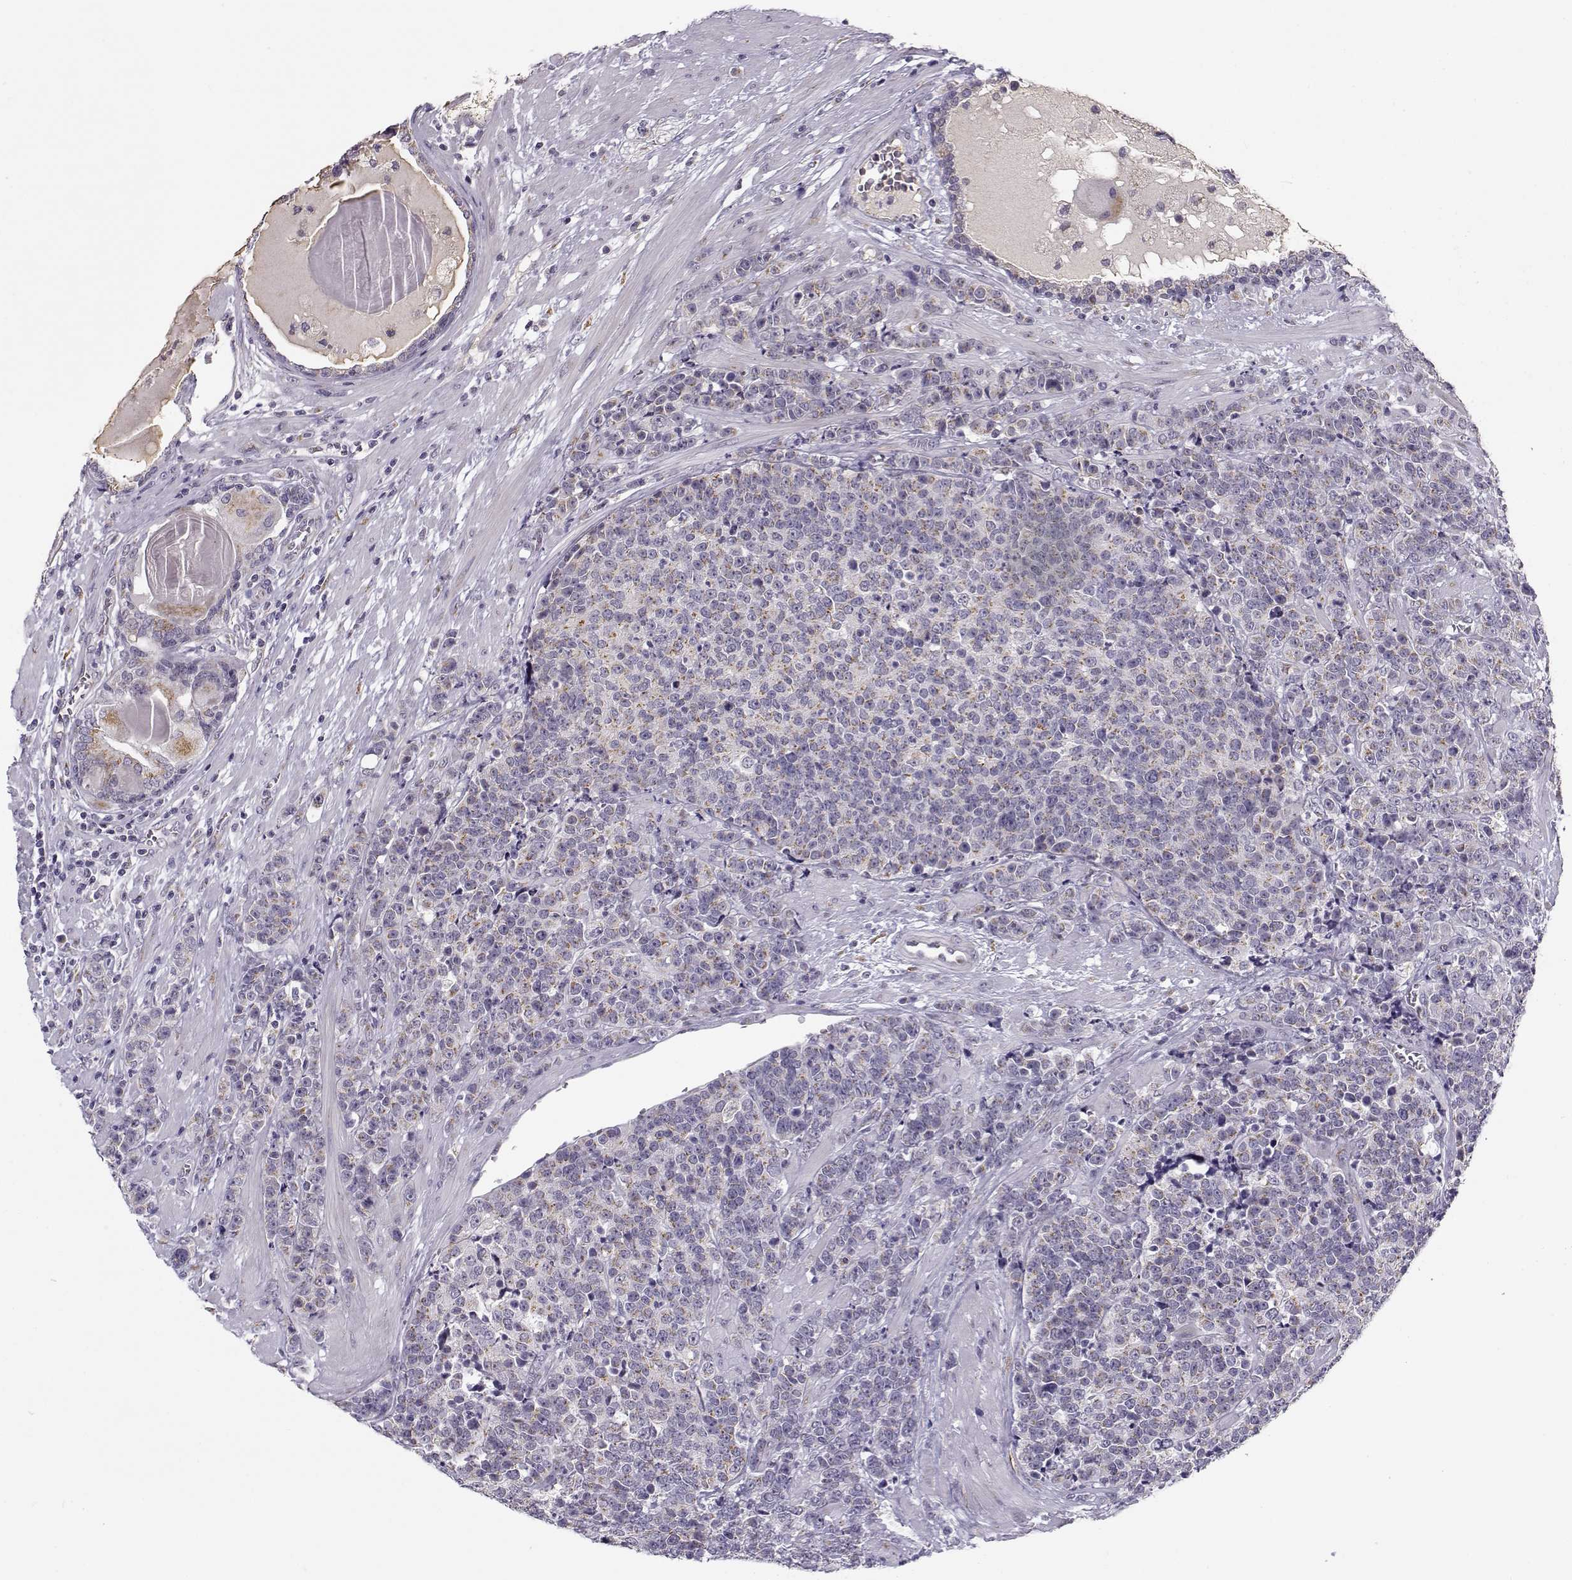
{"staining": {"intensity": "weak", "quantity": ">75%", "location": "cytoplasmic/membranous"}, "tissue": "prostate cancer", "cell_type": "Tumor cells", "image_type": "cancer", "snomed": [{"axis": "morphology", "description": "Adenocarcinoma, NOS"}, {"axis": "topography", "description": "Prostate"}], "caption": "Immunohistochemical staining of human prostate cancer (adenocarcinoma) displays low levels of weak cytoplasmic/membranous protein staining in approximately >75% of tumor cells.", "gene": "SLC4A5", "patient": {"sex": "male", "age": 67}}